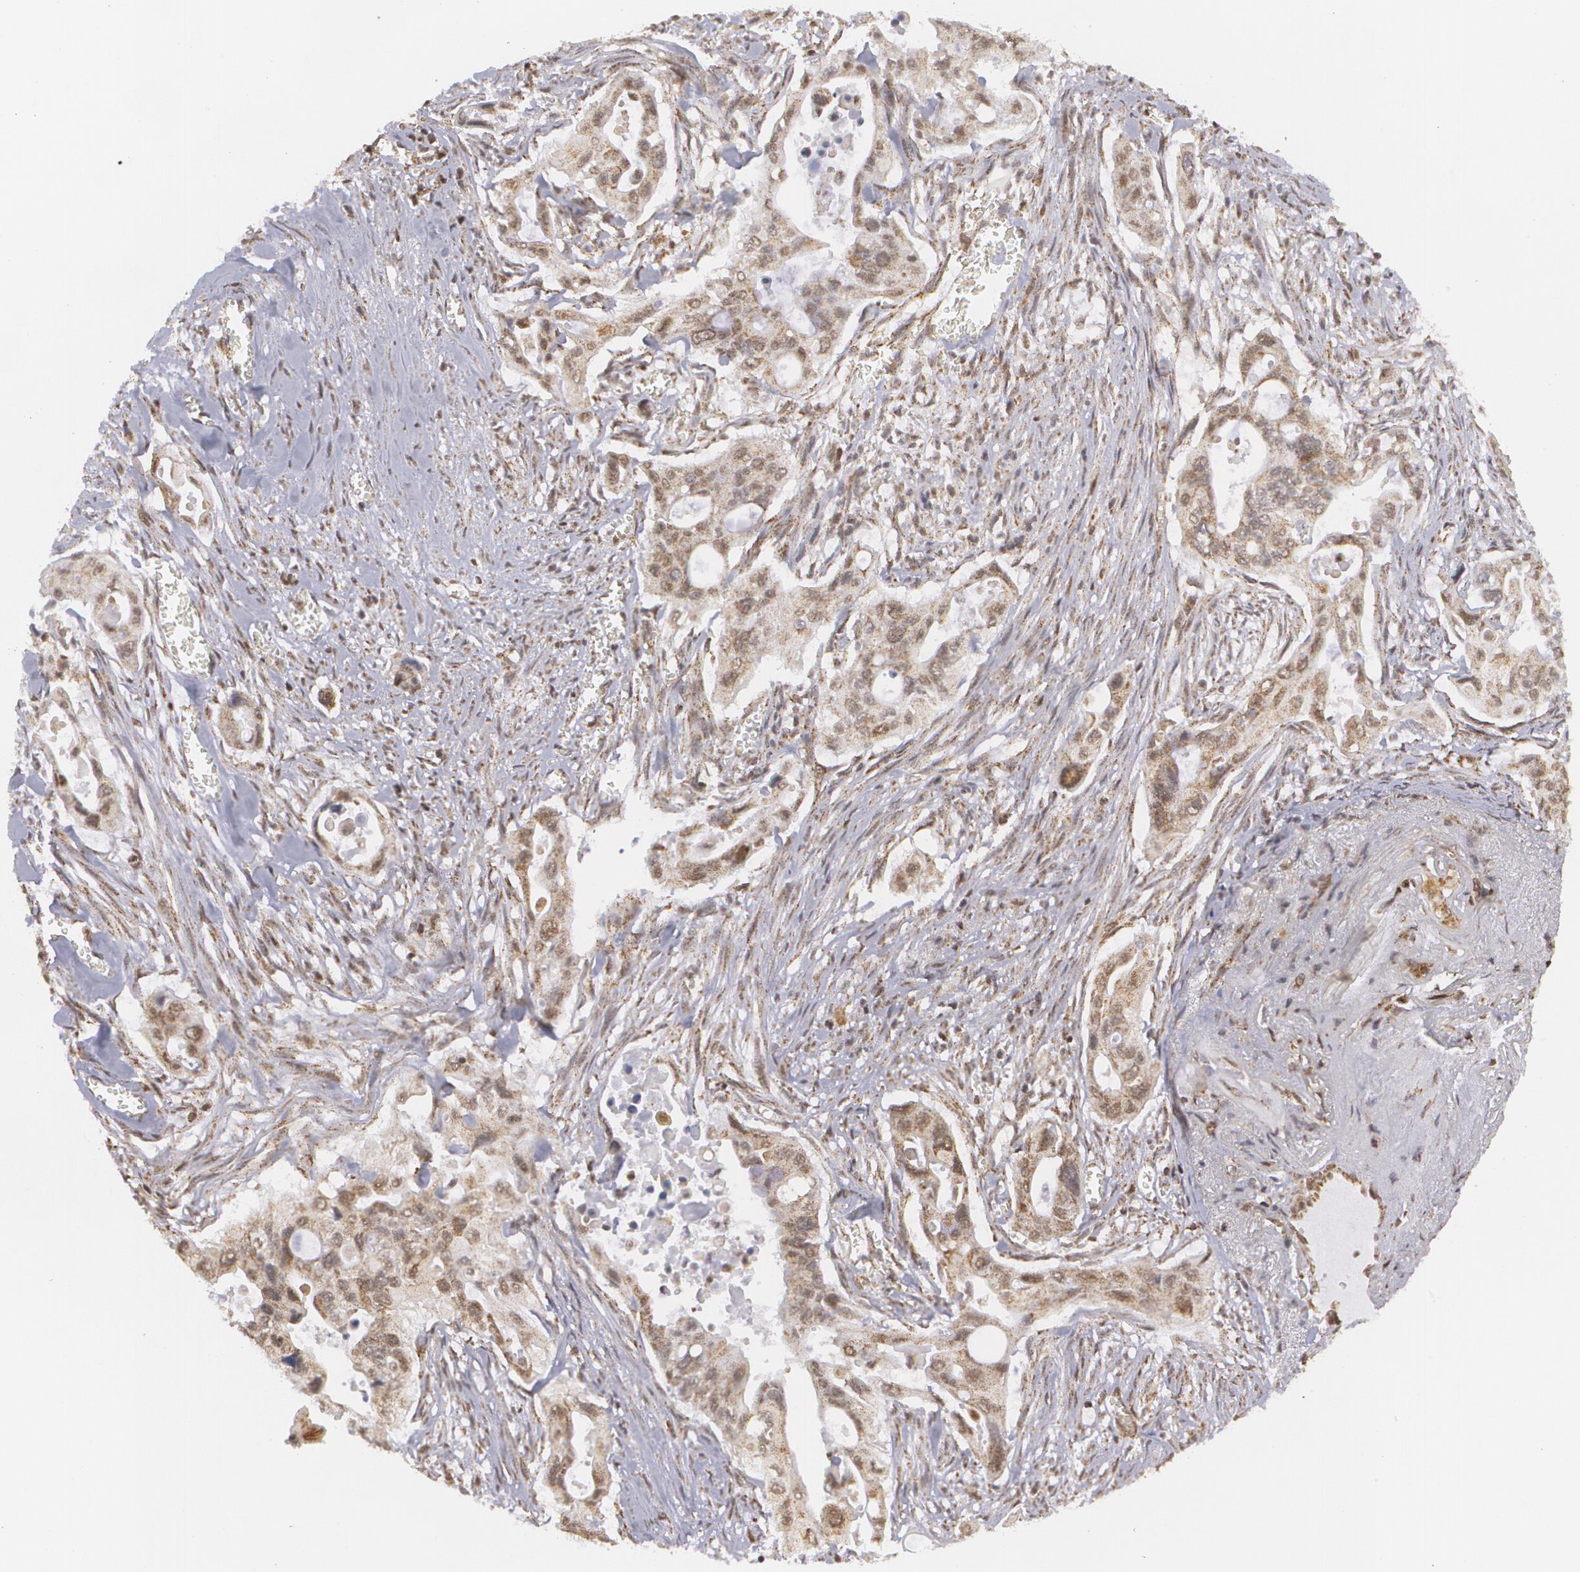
{"staining": {"intensity": "weak", "quantity": ">75%", "location": "cytoplasmic/membranous"}, "tissue": "pancreatic cancer", "cell_type": "Tumor cells", "image_type": "cancer", "snomed": [{"axis": "morphology", "description": "Adenocarcinoma, NOS"}, {"axis": "topography", "description": "Pancreas"}], "caption": "A brown stain shows weak cytoplasmic/membranous expression of a protein in human adenocarcinoma (pancreatic) tumor cells. (Brightfield microscopy of DAB IHC at high magnification).", "gene": "MXD1", "patient": {"sex": "male", "age": 77}}